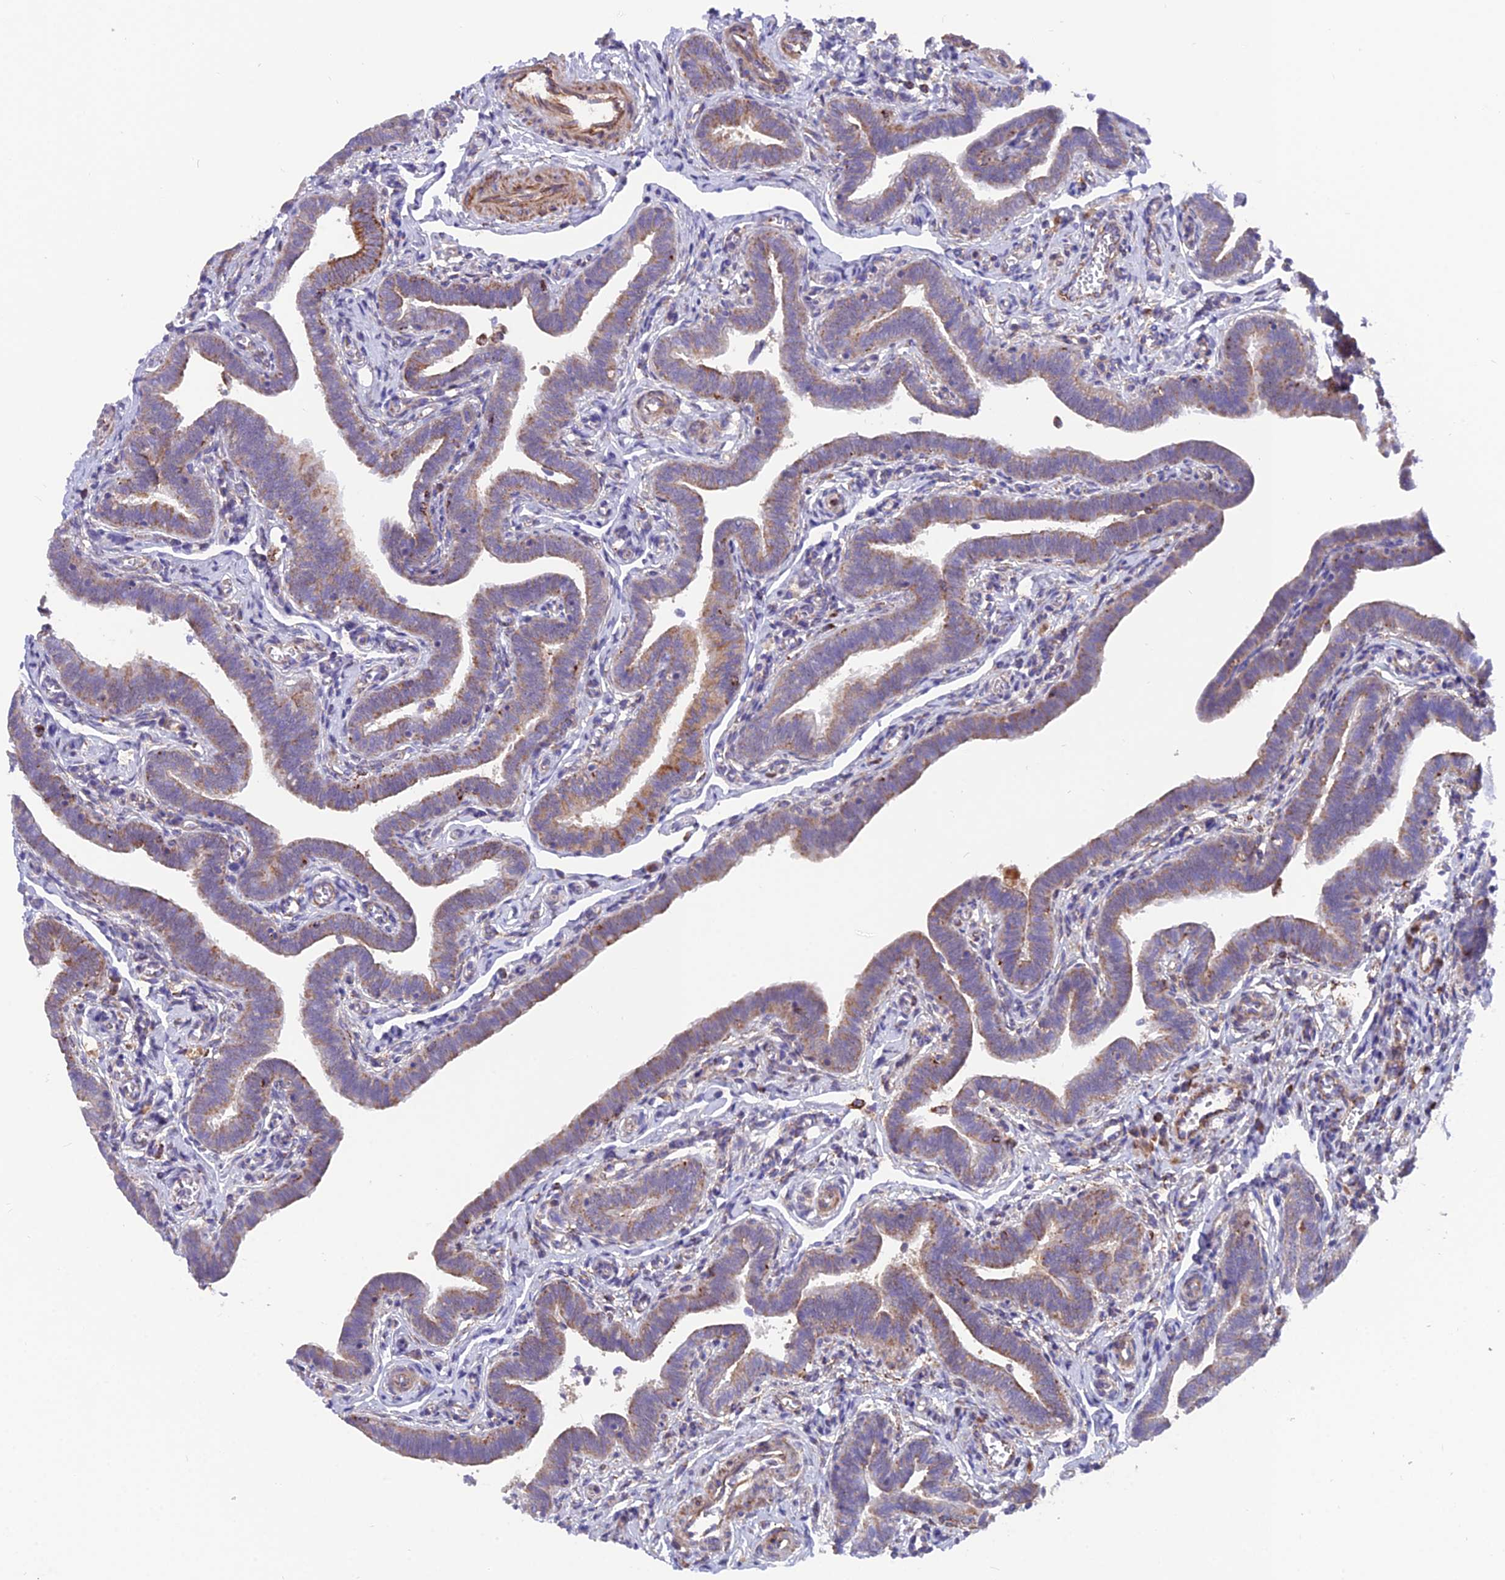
{"staining": {"intensity": "moderate", "quantity": ">75%", "location": "cytoplasmic/membranous"}, "tissue": "fallopian tube", "cell_type": "Glandular cells", "image_type": "normal", "snomed": [{"axis": "morphology", "description": "Normal tissue, NOS"}, {"axis": "topography", "description": "Fallopian tube"}], "caption": "Immunohistochemical staining of benign human fallopian tube exhibits moderate cytoplasmic/membranous protein staining in approximately >75% of glandular cells.", "gene": "TIGD6", "patient": {"sex": "female", "age": 36}}